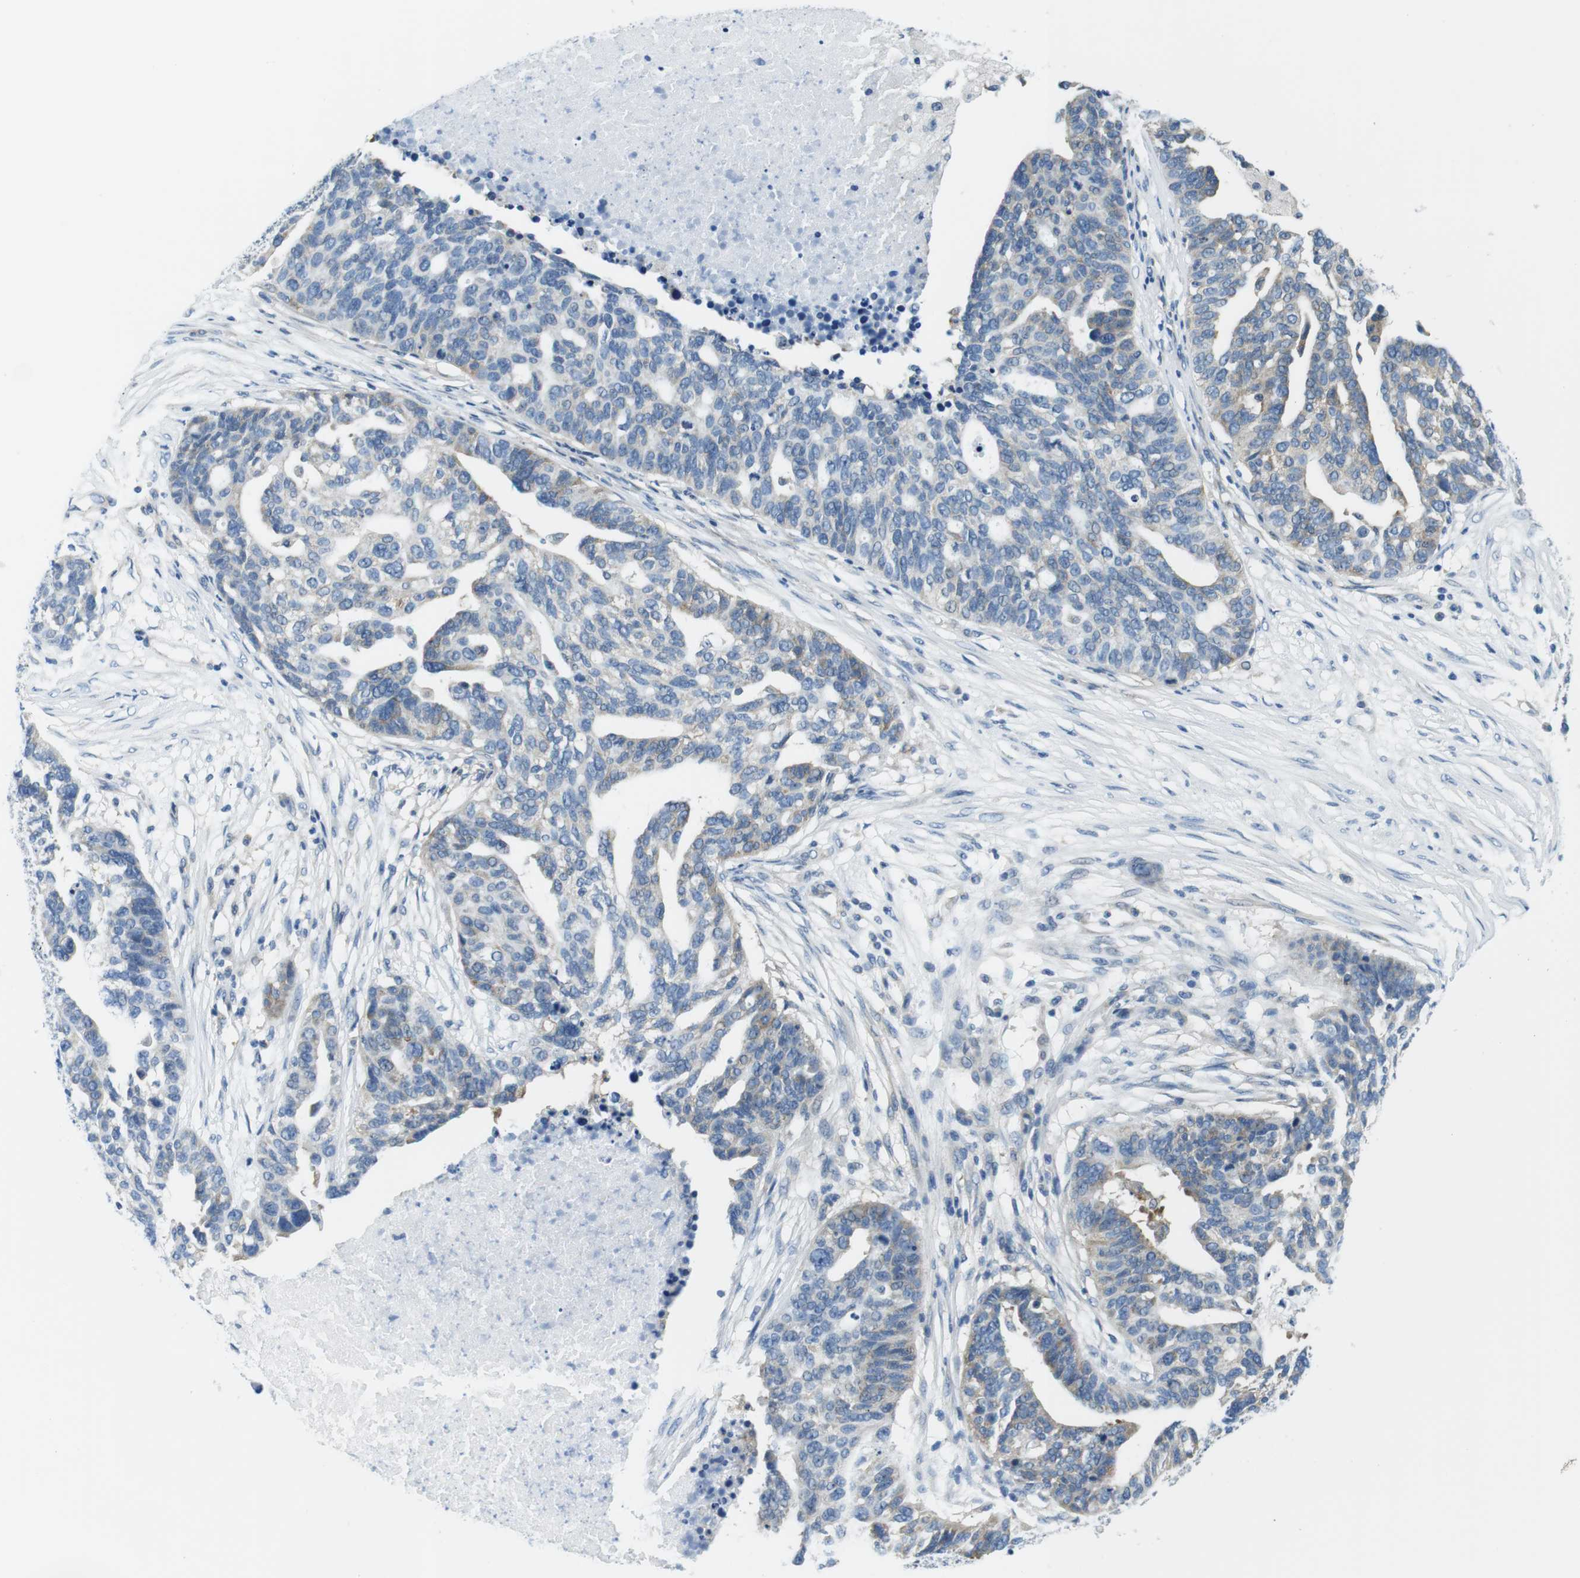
{"staining": {"intensity": "weak", "quantity": ">75%", "location": "cytoplasmic/membranous"}, "tissue": "ovarian cancer", "cell_type": "Tumor cells", "image_type": "cancer", "snomed": [{"axis": "morphology", "description": "Cystadenocarcinoma, serous, NOS"}, {"axis": "topography", "description": "Ovary"}], "caption": "Weak cytoplasmic/membranous protein positivity is appreciated in approximately >75% of tumor cells in ovarian cancer.", "gene": "EIF2B5", "patient": {"sex": "female", "age": 59}}